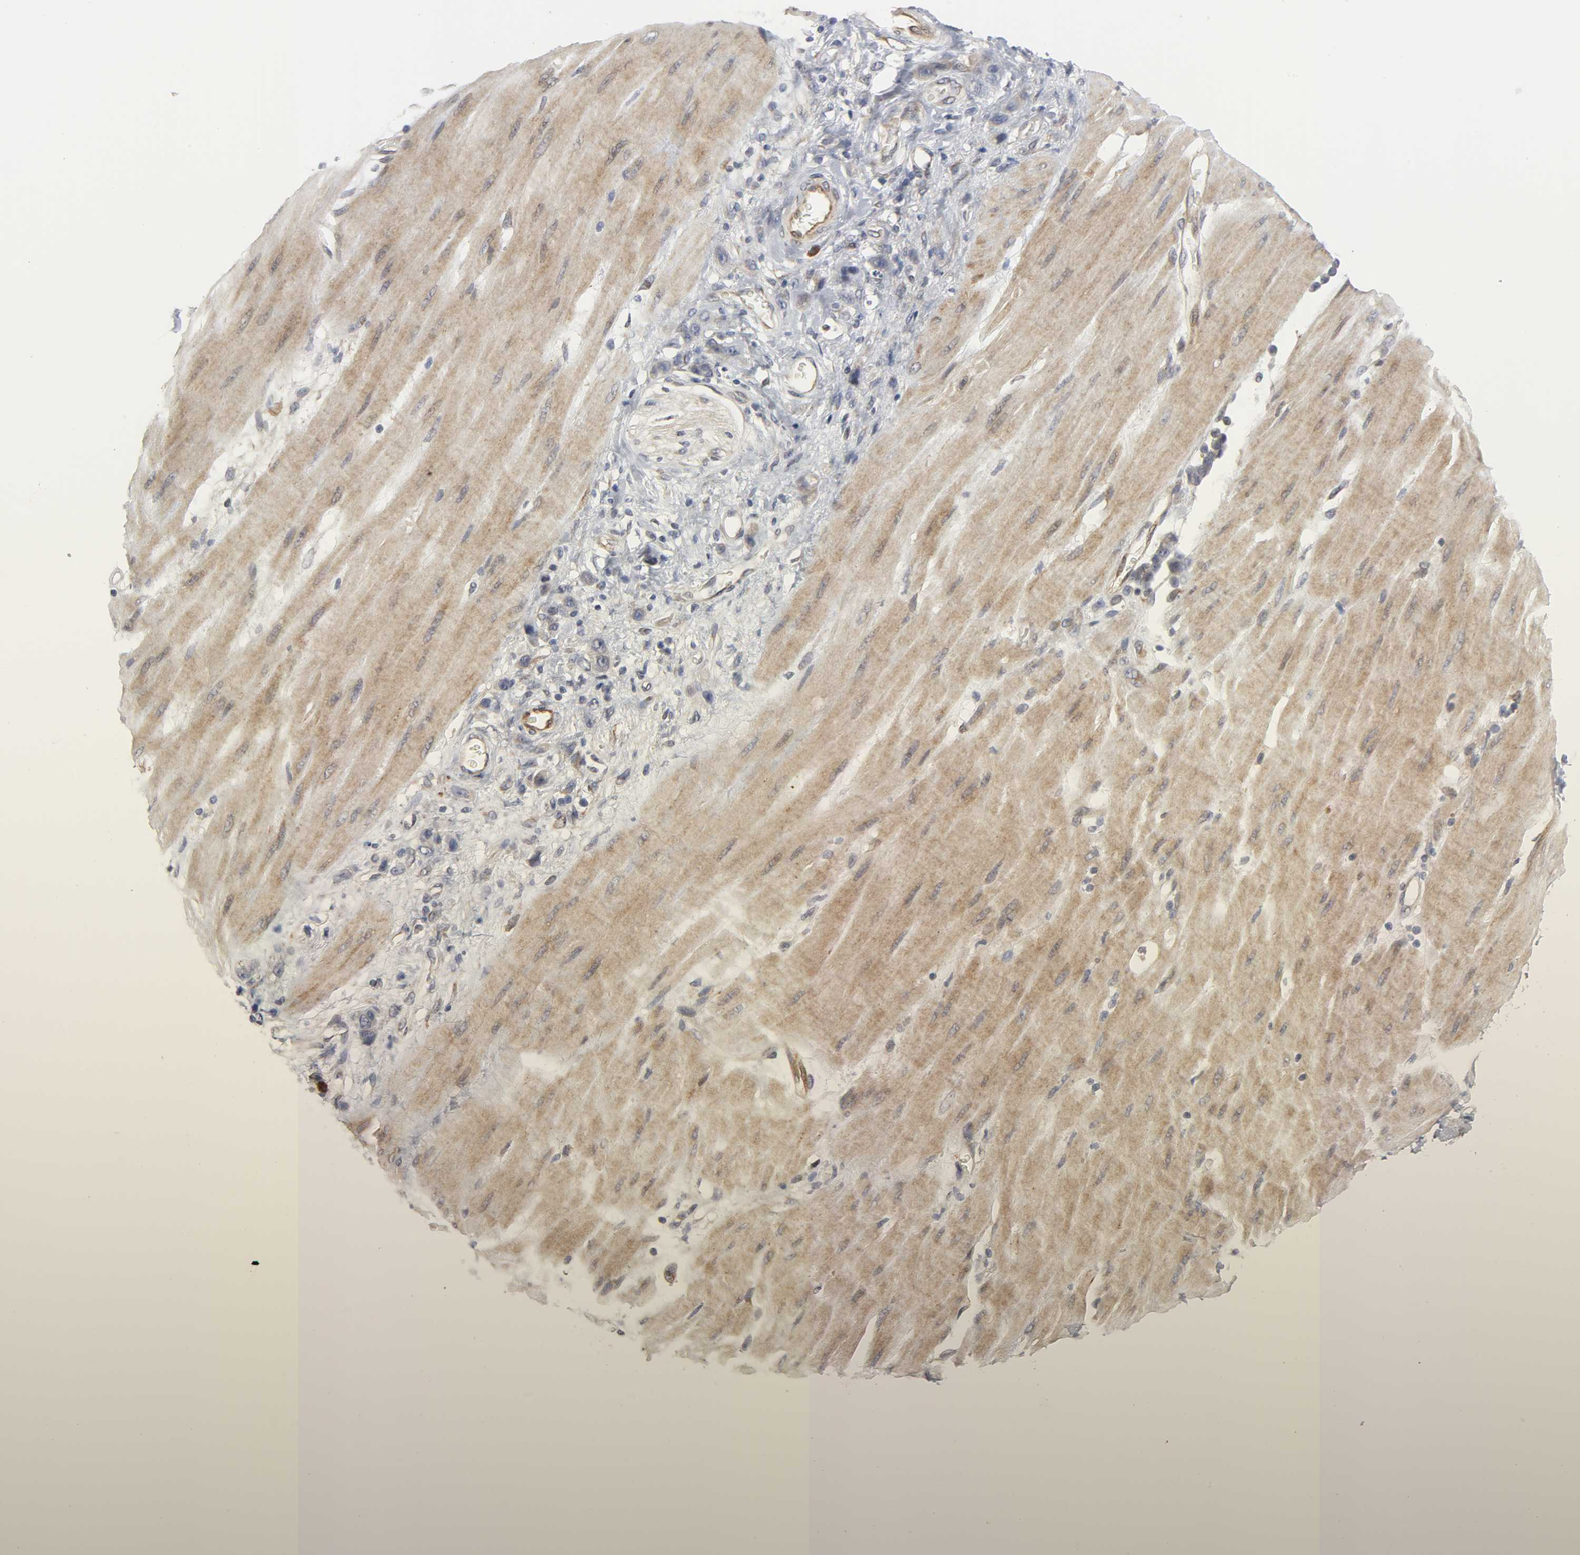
{"staining": {"intensity": "negative", "quantity": "none", "location": "none"}, "tissue": "stomach cancer", "cell_type": "Tumor cells", "image_type": "cancer", "snomed": [{"axis": "morphology", "description": "Adenocarcinoma, NOS"}, {"axis": "topography", "description": "Stomach"}], "caption": "Tumor cells show no significant staining in stomach adenocarcinoma. (DAB (3,3'-diaminobenzidine) IHC, high magnification).", "gene": "ASB6", "patient": {"sex": "male", "age": 82}}